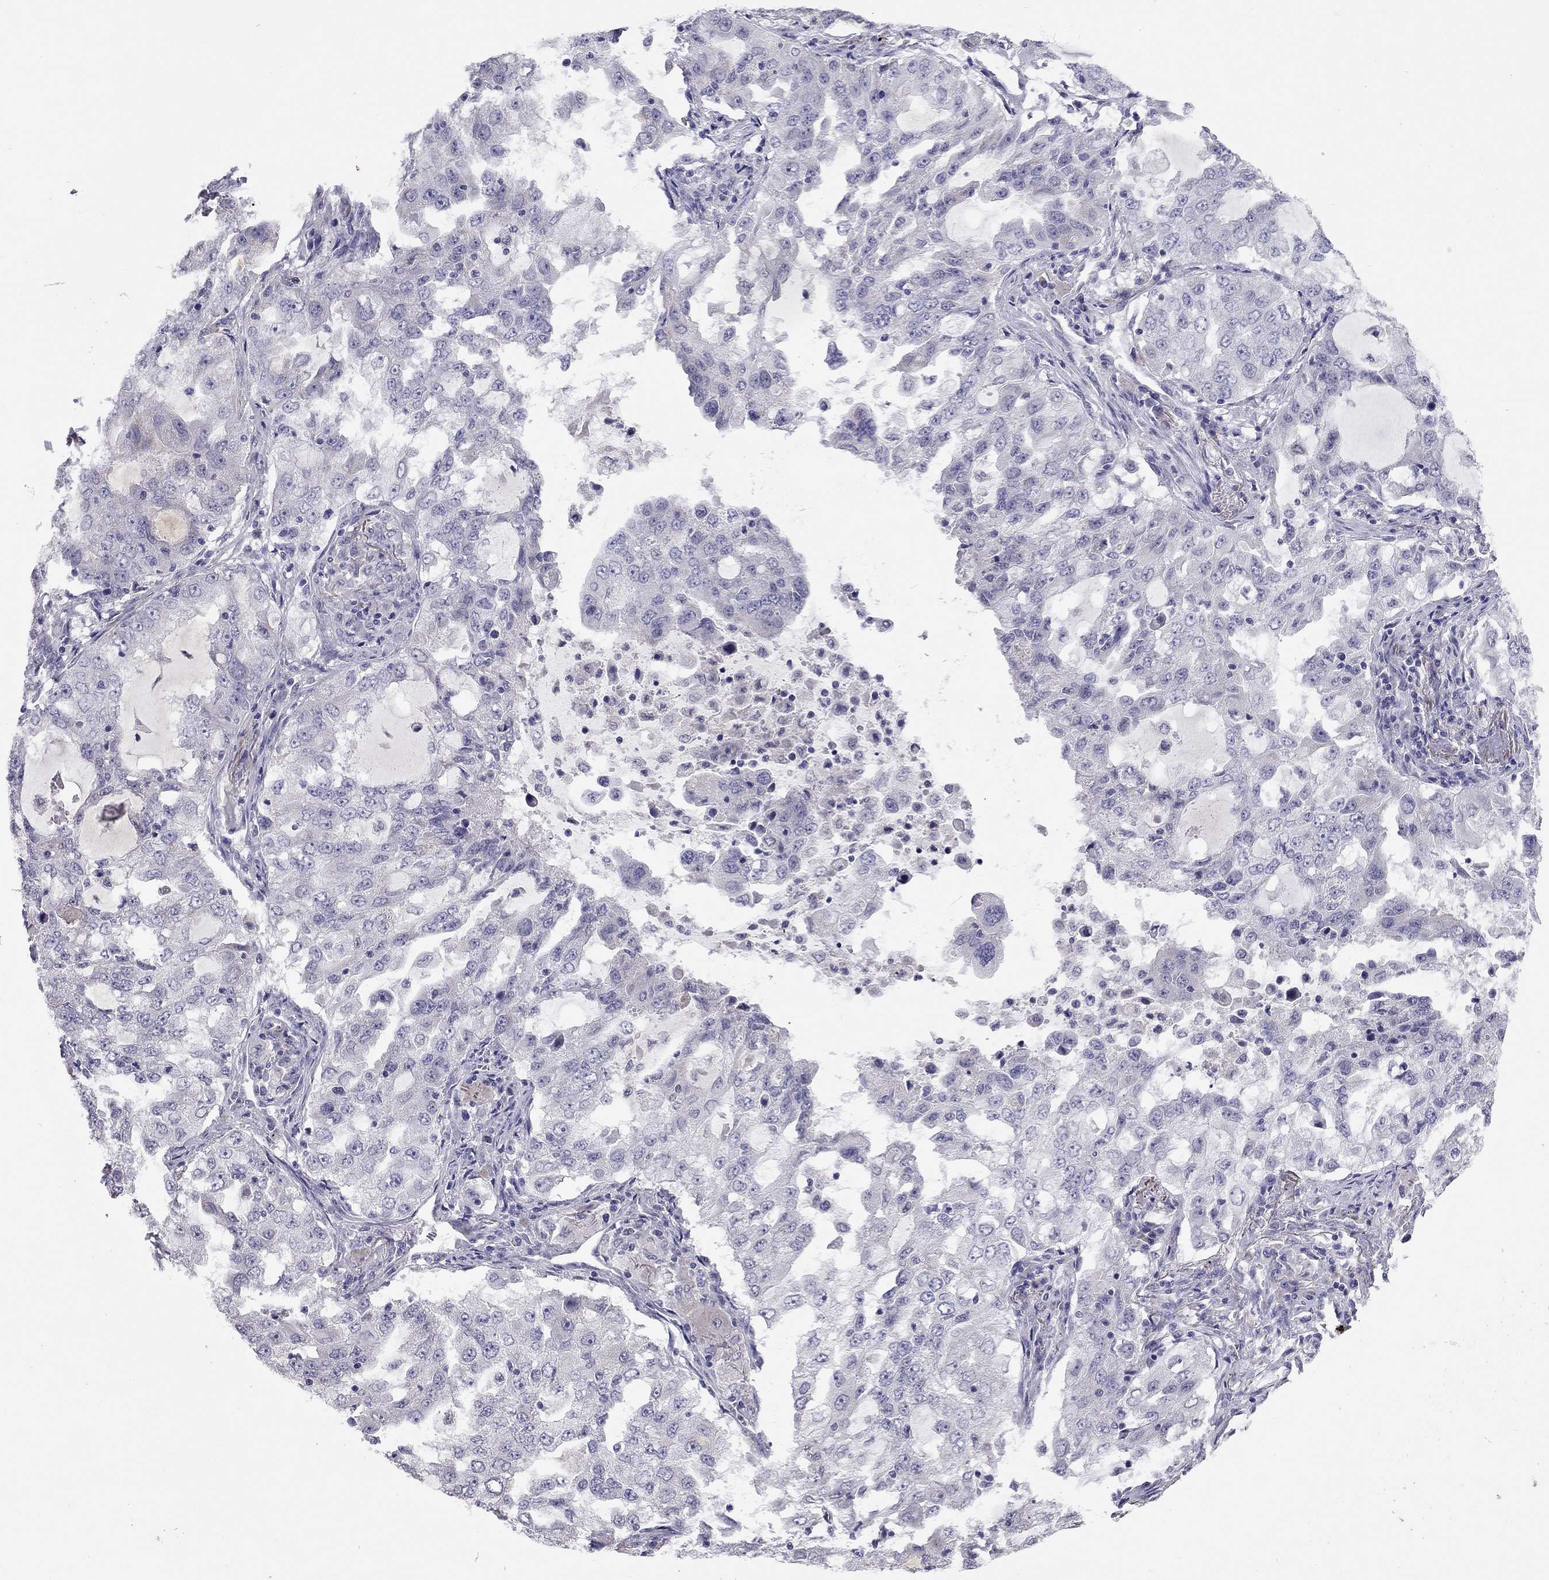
{"staining": {"intensity": "negative", "quantity": "none", "location": "none"}, "tissue": "lung cancer", "cell_type": "Tumor cells", "image_type": "cancer", "snomed": [{"axis": "morphology", "description": "Adenocarcinoma, NOS"}, {"axis": "topography", "description": "Lung"}], "caption": "Immunohistochemistry (IHC) image of neoplastic tissue: human lung adenocarcinoma stained with DAB (3,3'-diaminobenzidine) demonstrates no significant protein staining in tumor cells.", "gene": "SCARB1", "patient": {"sex": "female", "age": 61}}